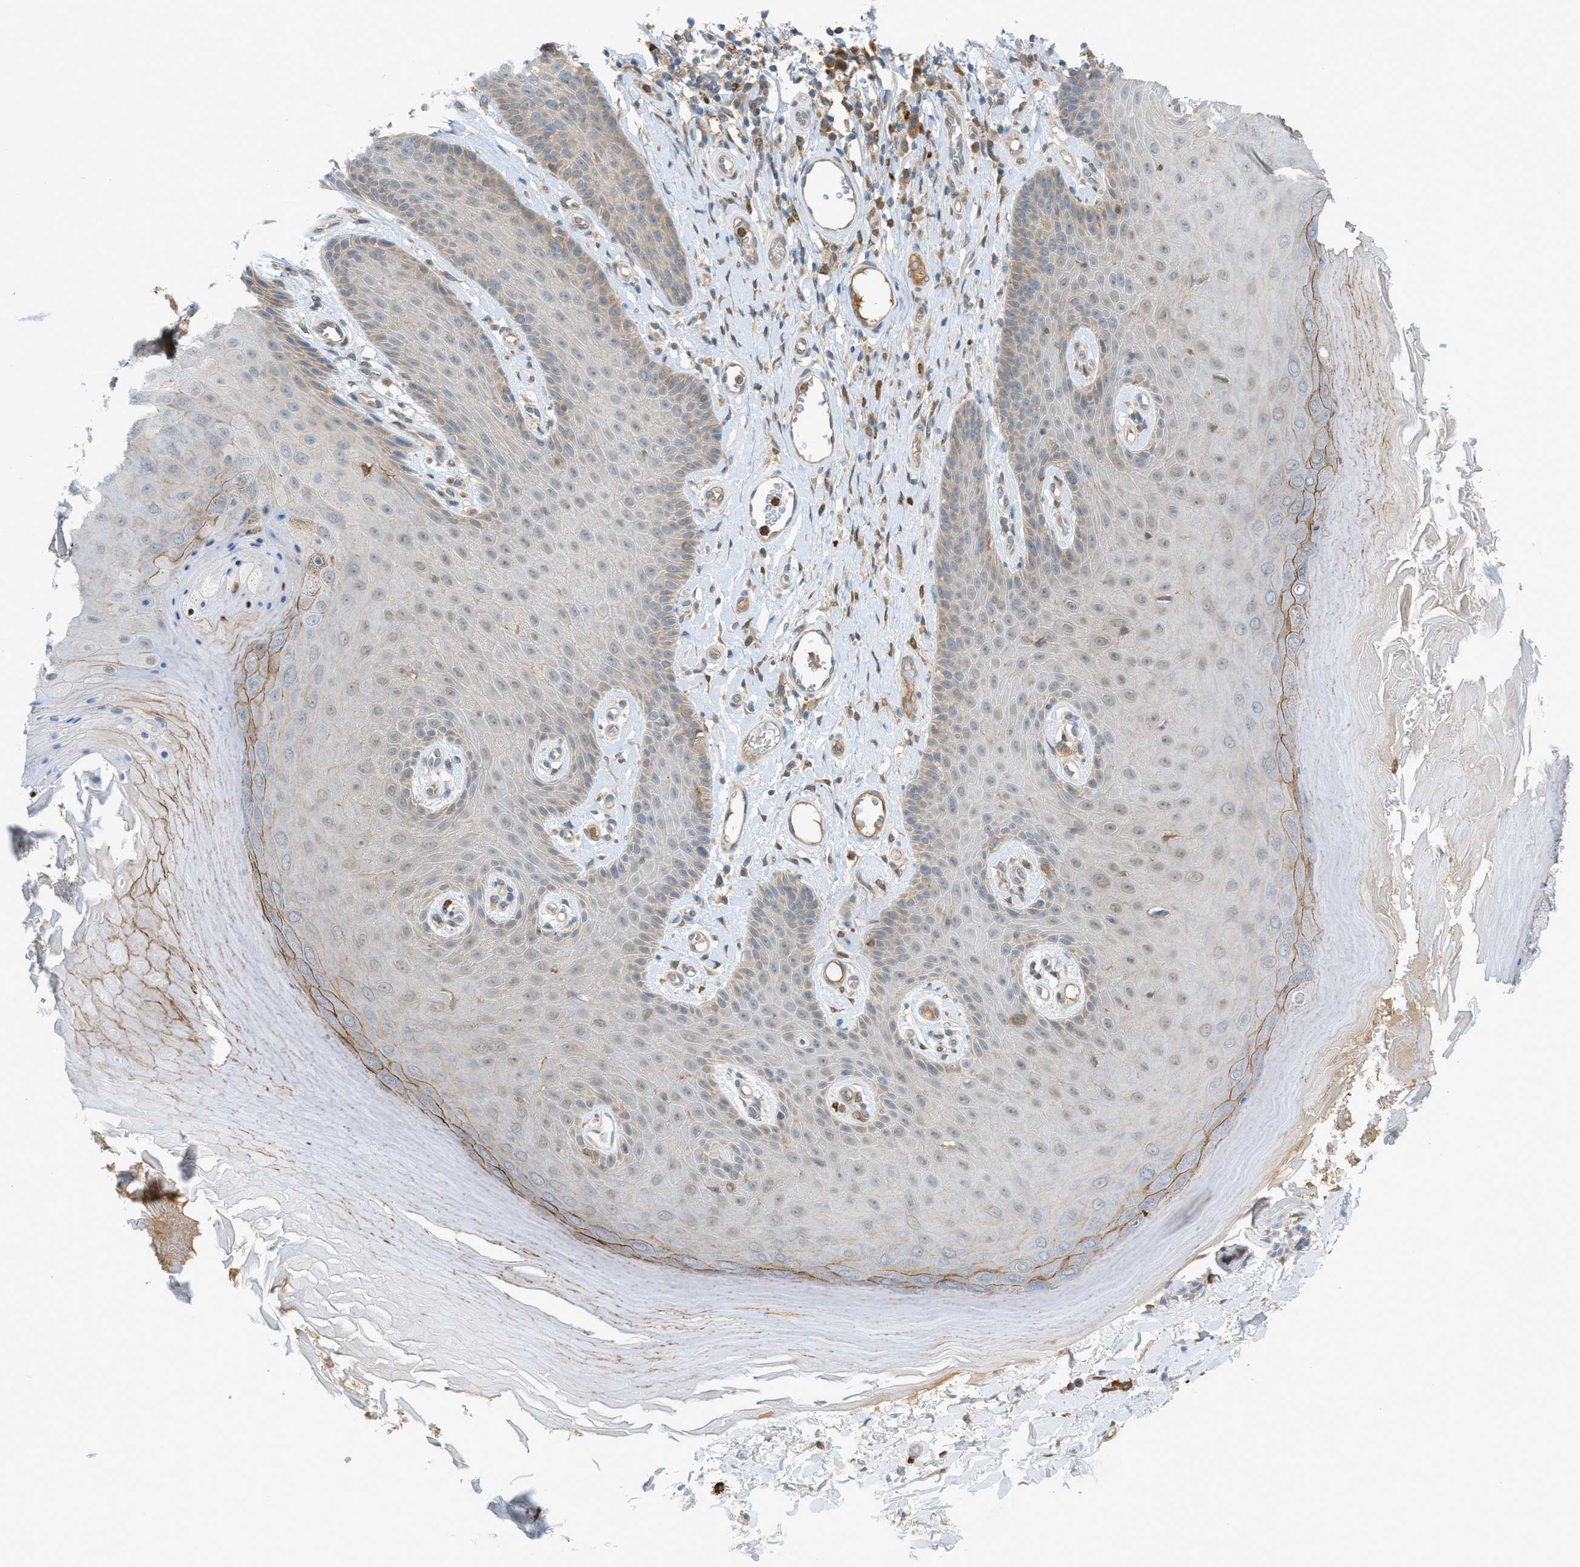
{"staining": {"intensity": "moderate", "quantity": "<25%", "location": "cytoplasmic/membranous"}, "tissue": "skin", "cell_type": "Epidermal cells", "image_type": "normal", "snomed": [{"axis": "morphology", "description": "Normal tissue, NOS"}, {"axis": "topography", "description": "Vulva"}], "caption": "The image demonstrates a brown stain indicating the presence of a protein in the cytoplasmic/membranous of epidermal cells in skin.", "gene": "DYRK1A", "patient": {"sex": "female", "age": 73}}